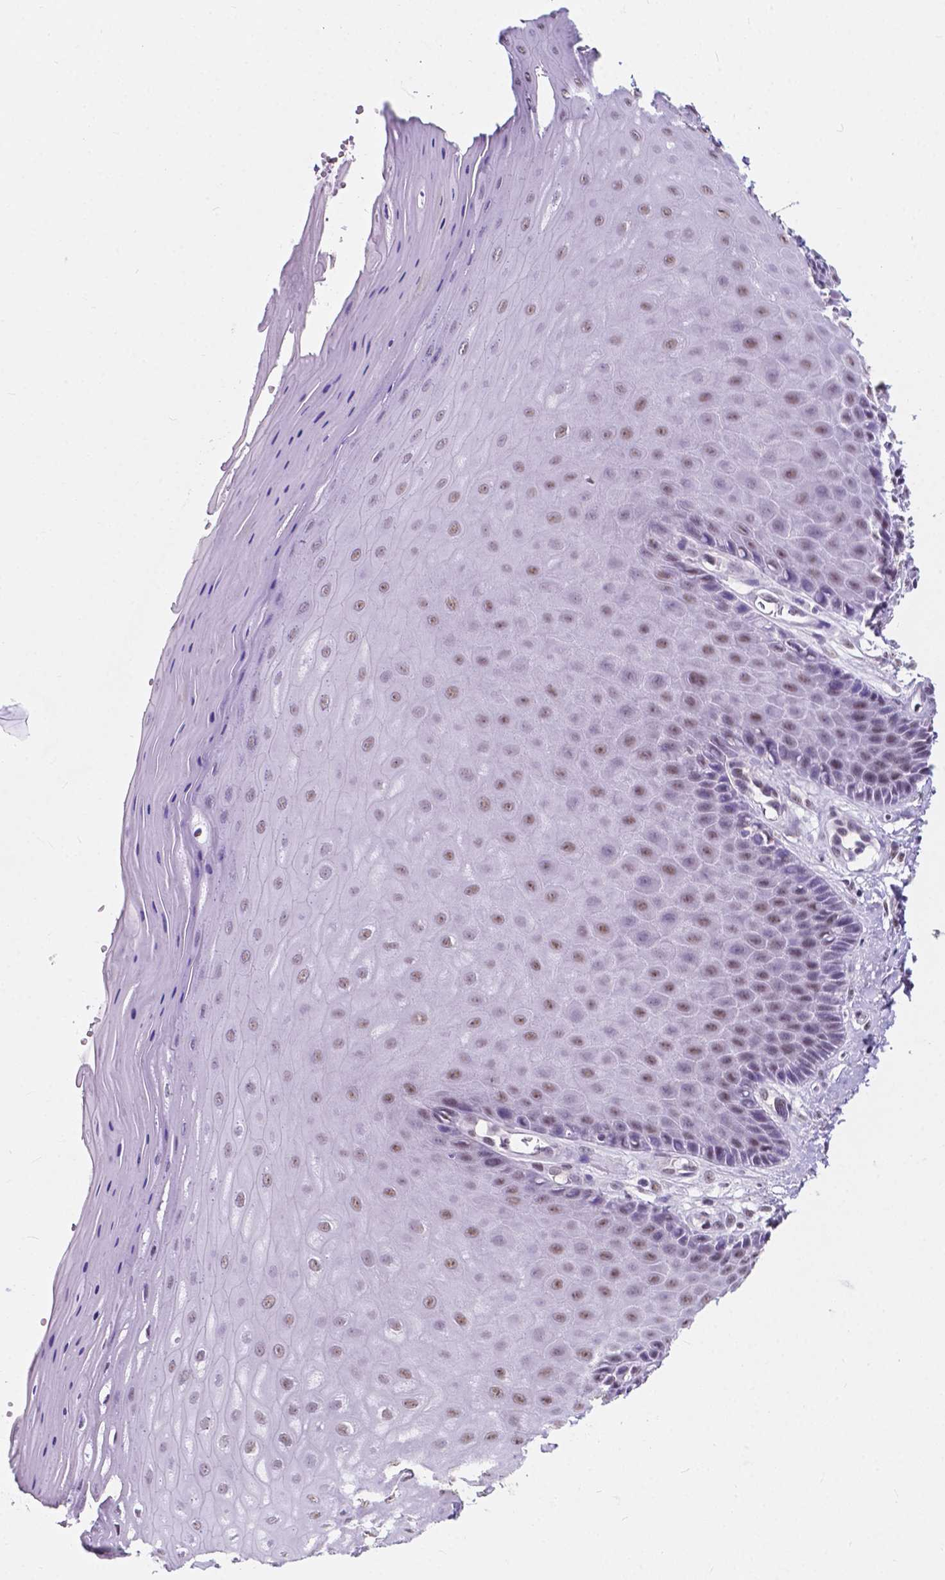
{"staining": {"intensity": "weak", "quantity": "25%-75%", "location": "nuclear"}, "tissue": "vagina", "cell_type": "Squamous epithelial cells", "image_type": "normal", "snomed": [{"axis": "morphology", "description": "Normal tissue, NOS"}, {"axis": "topography", "description": "Vagina"}], "caption": "Immunohistochemical staining of unremarkable human vagina demonstrates low levels of weak nuclear staining in approximately 25%-75% of squamous epithelial cells.", "gene": "BCAS2", "patient": {"sex": "female", "age": 83}}